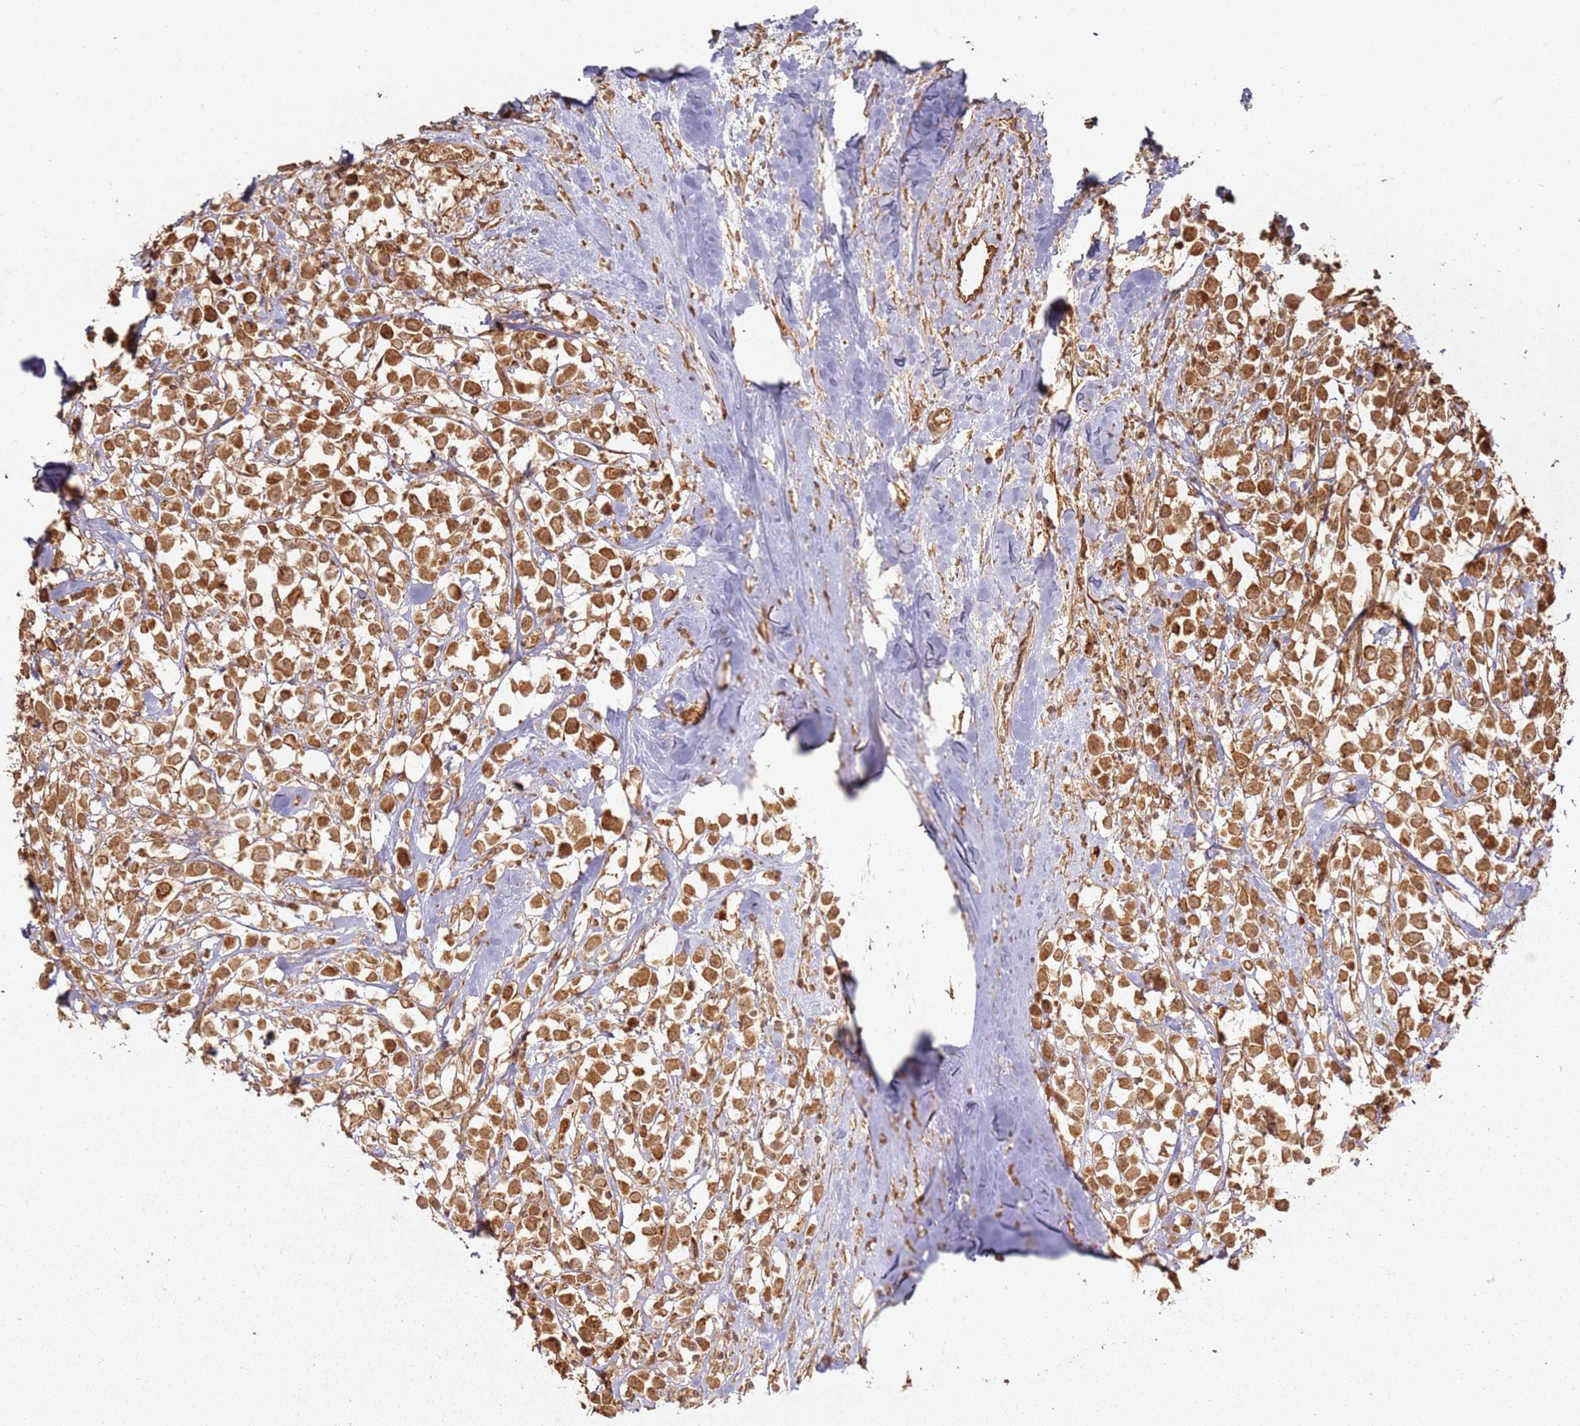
{"staining": {"intensity": "moderate", "quantity": ">75%", "location": "cytoplasmic/membranous"}, "tissue": "breast cancer", "cell_type": "Tumor cells", "image_type": "cancer", "snomed": [{"axis": "morphology", "description": "Duct carcinoma"}, {"axis": "topography", "description": "Breast"}], "caption": "IHC of intraductal carcinoma (breast) demonstrates medium levels of moderate cytoplasmic/membranous positivity in approximately >75% of tumor cells. (Brightfield microscopy of DAB IHC at high magnification).", "gene": "ZNF776", "patient": {"sex": "female", "age": 87}}